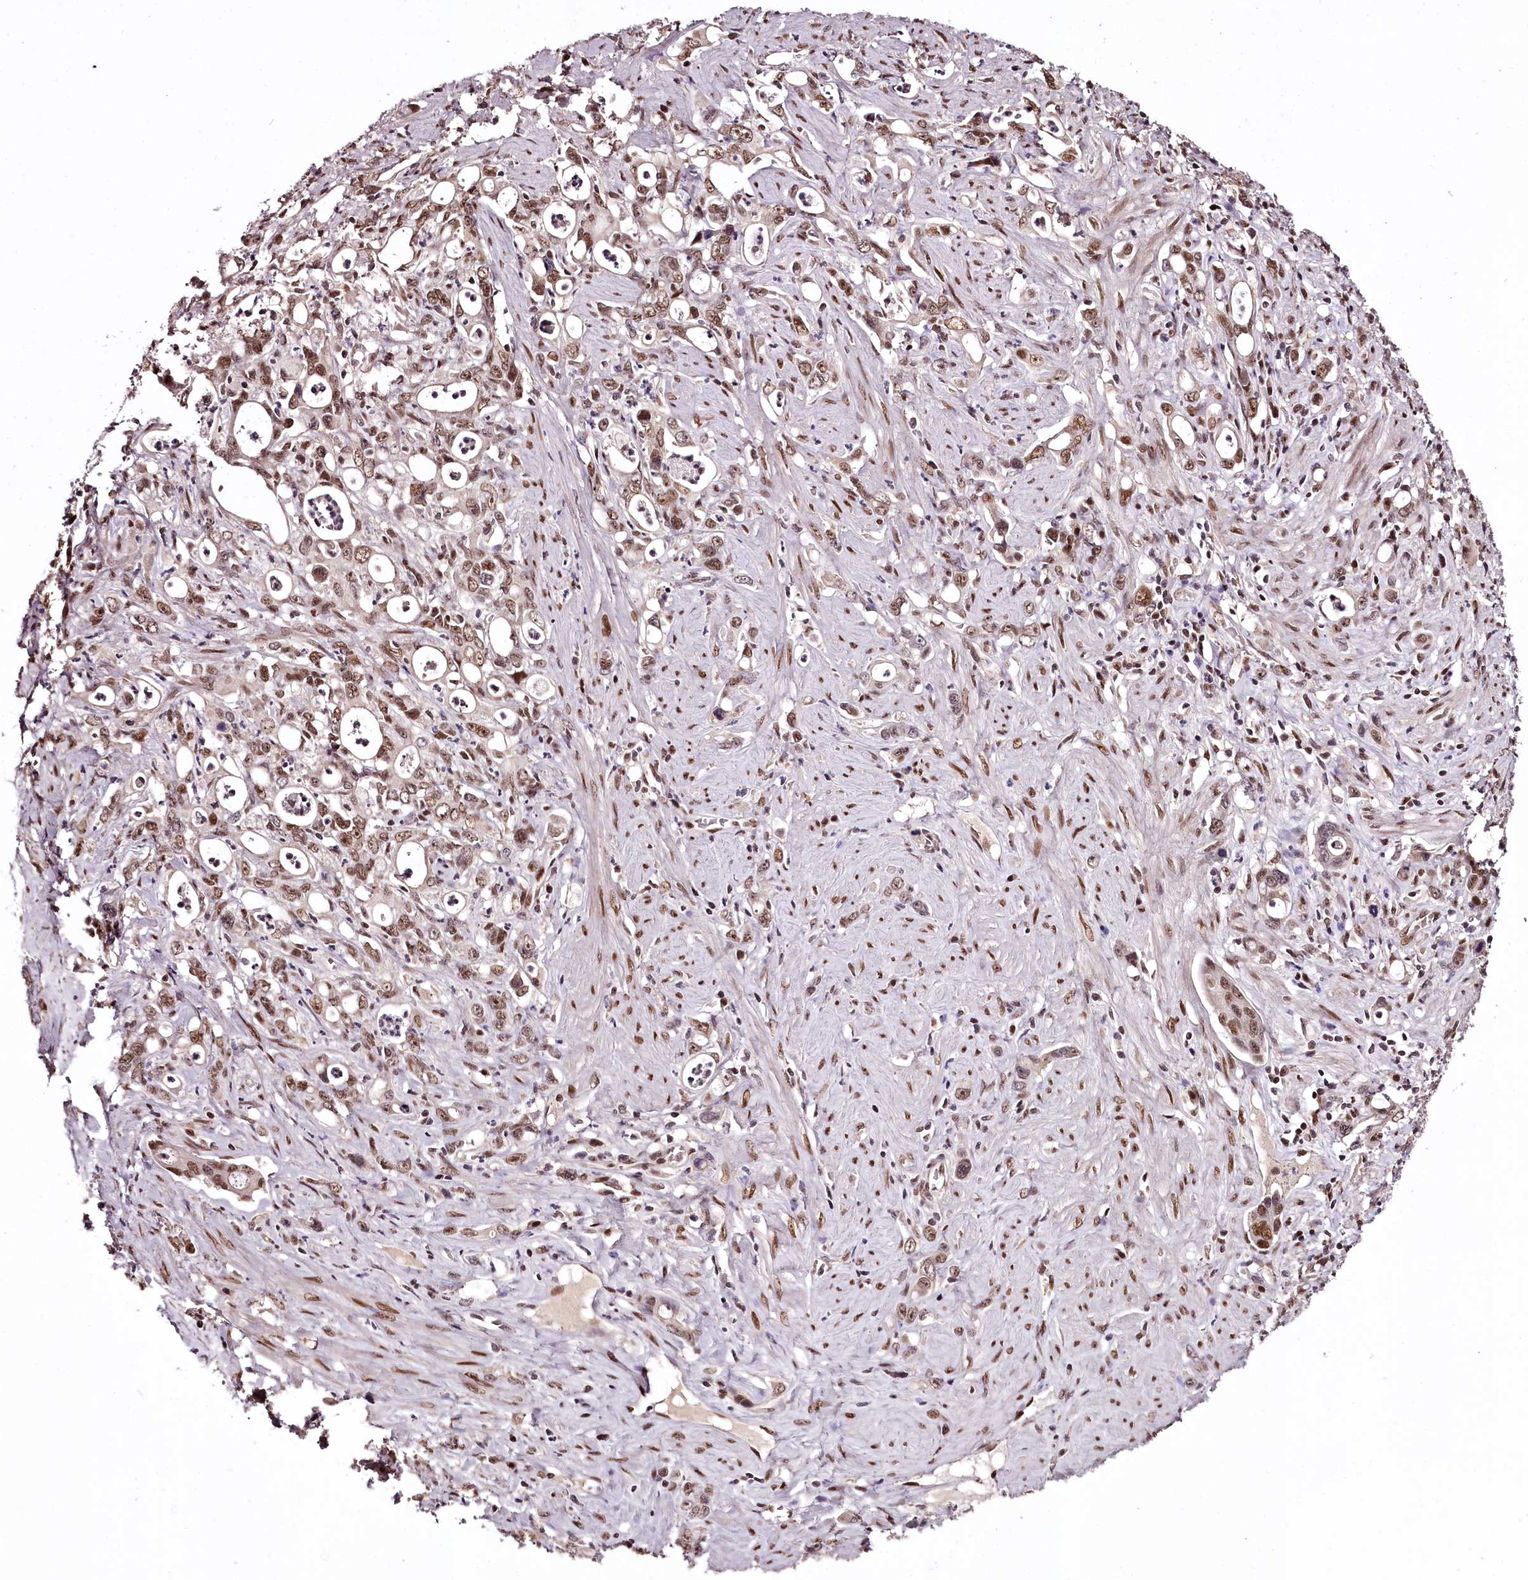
{"staining": {"intensity": "moderate", "quantity": ">75%", "location": "nuclear"}, "tissue": "stomach cancer", "cell_type": "Tumor cells", "image_type": "cancer", "snomed": [{"axis": "morphology", "description": "Adenocarcinoma, NOS"}, {"axis": "topography", "description": "Stomach, lower"}], "caption": "IHC (DAB) staining of stomach cancer exhibits moderate nuclear protein positivity in approximately >75% of tumor cells.", "gene": "TTC33", "patient": {"sex": "female", "age": 43}}